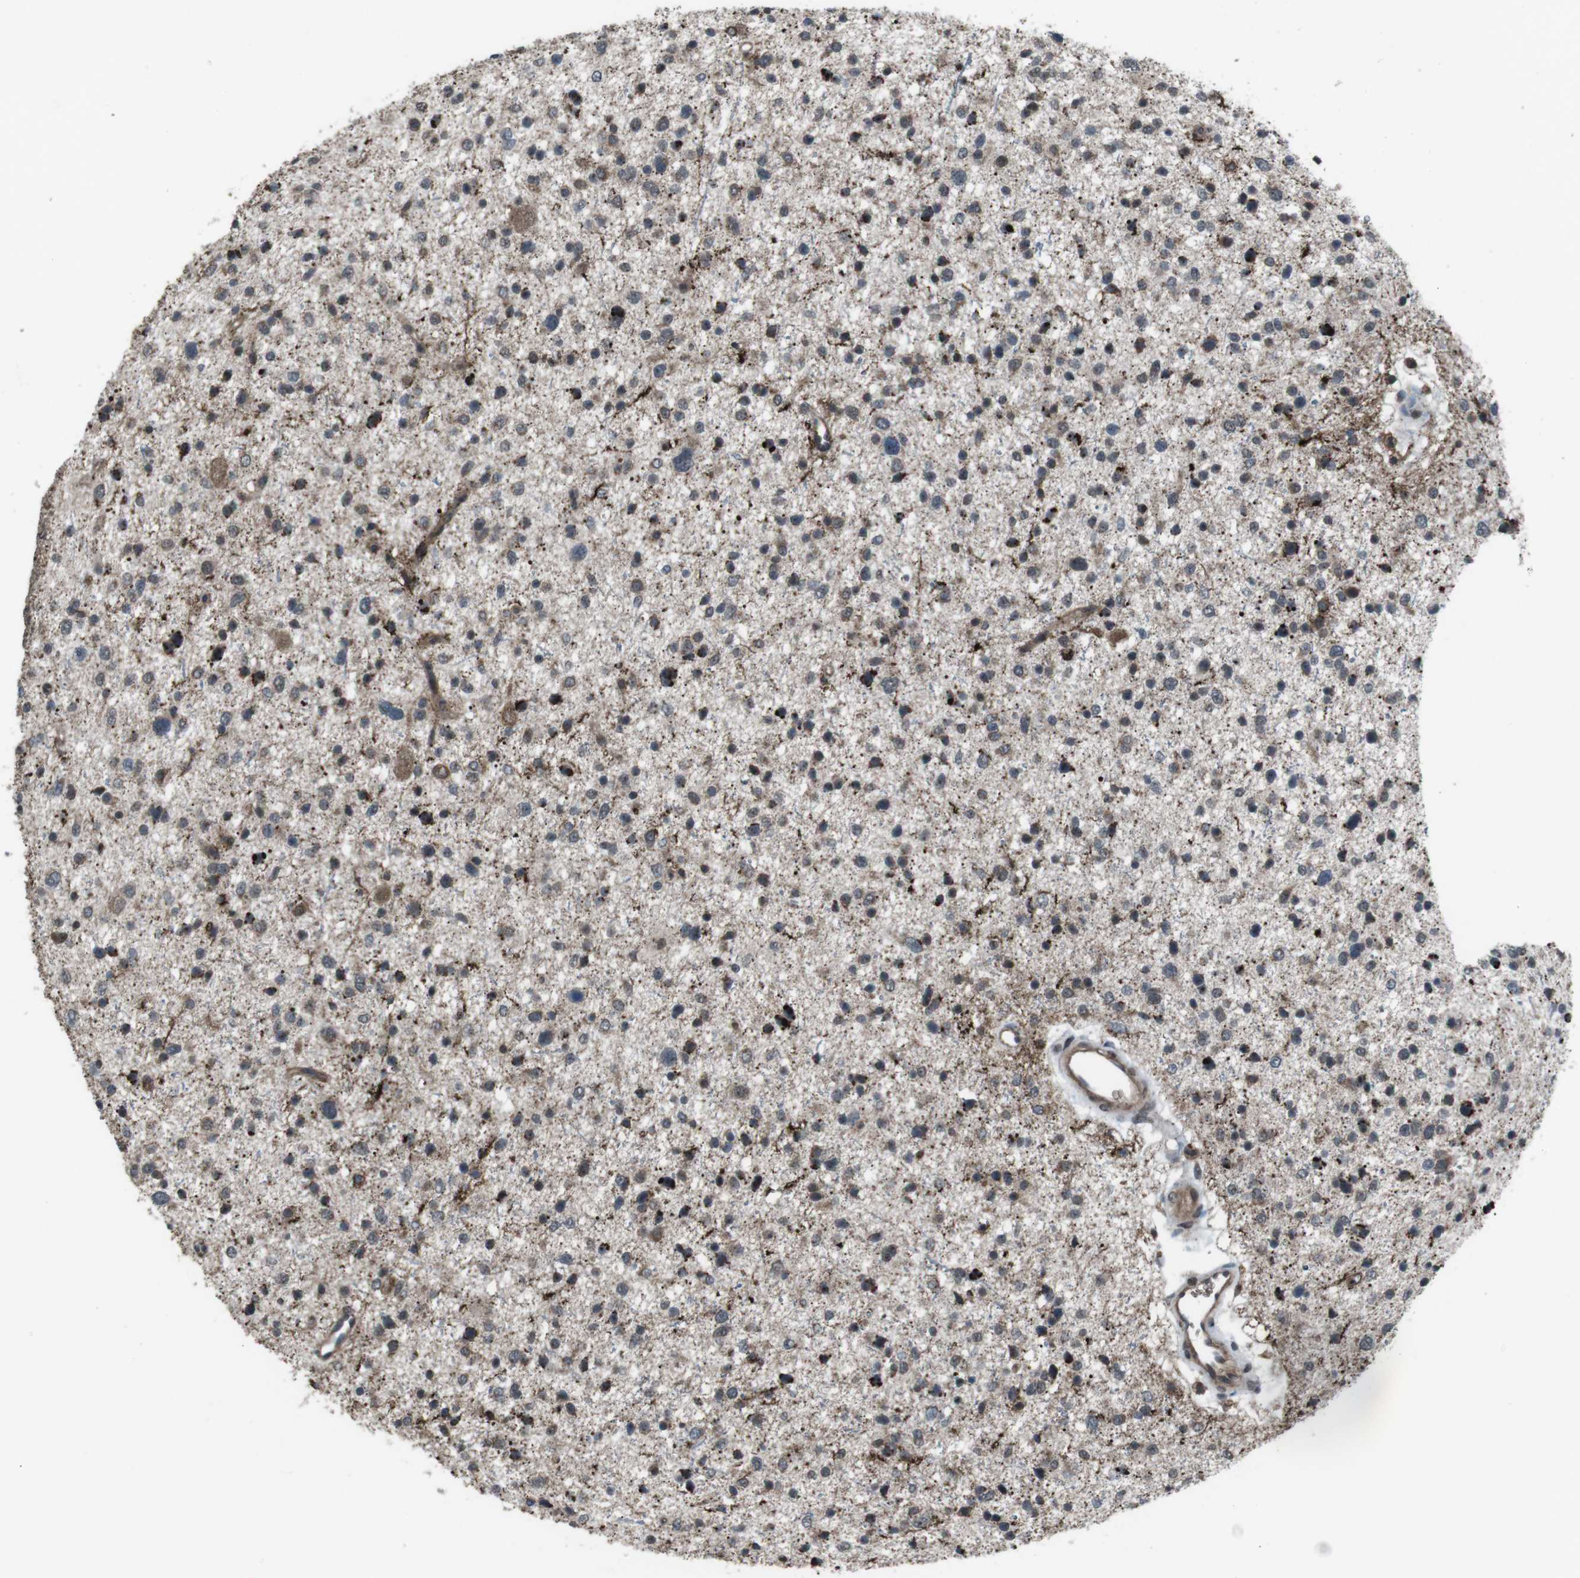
{"staining": {"intensity": "moderate", "quantity": "25%-75%", "location": "cytoplasmic/membranous"}, "tissue": "glioma", "cell_type": "Tumor cells", "image_type": "cancer", "snomed": [{"axis": "morphology", "description": "Glioma, malignant, Low grade"}, {"axis": "topography", "description": "Brain"}], "caption": "Immunohistochemistry photomicrograph of neoplastic tissue: human glioma stained using IHC reveals medium levels of moderate protein expression localized specifically in the cytoplasmic/membranous of tumor cells, appearing as a cytoplasmic/membranous brown color.", "gene": "GDF10", "patient": {"sex": "female", "age": 37}}